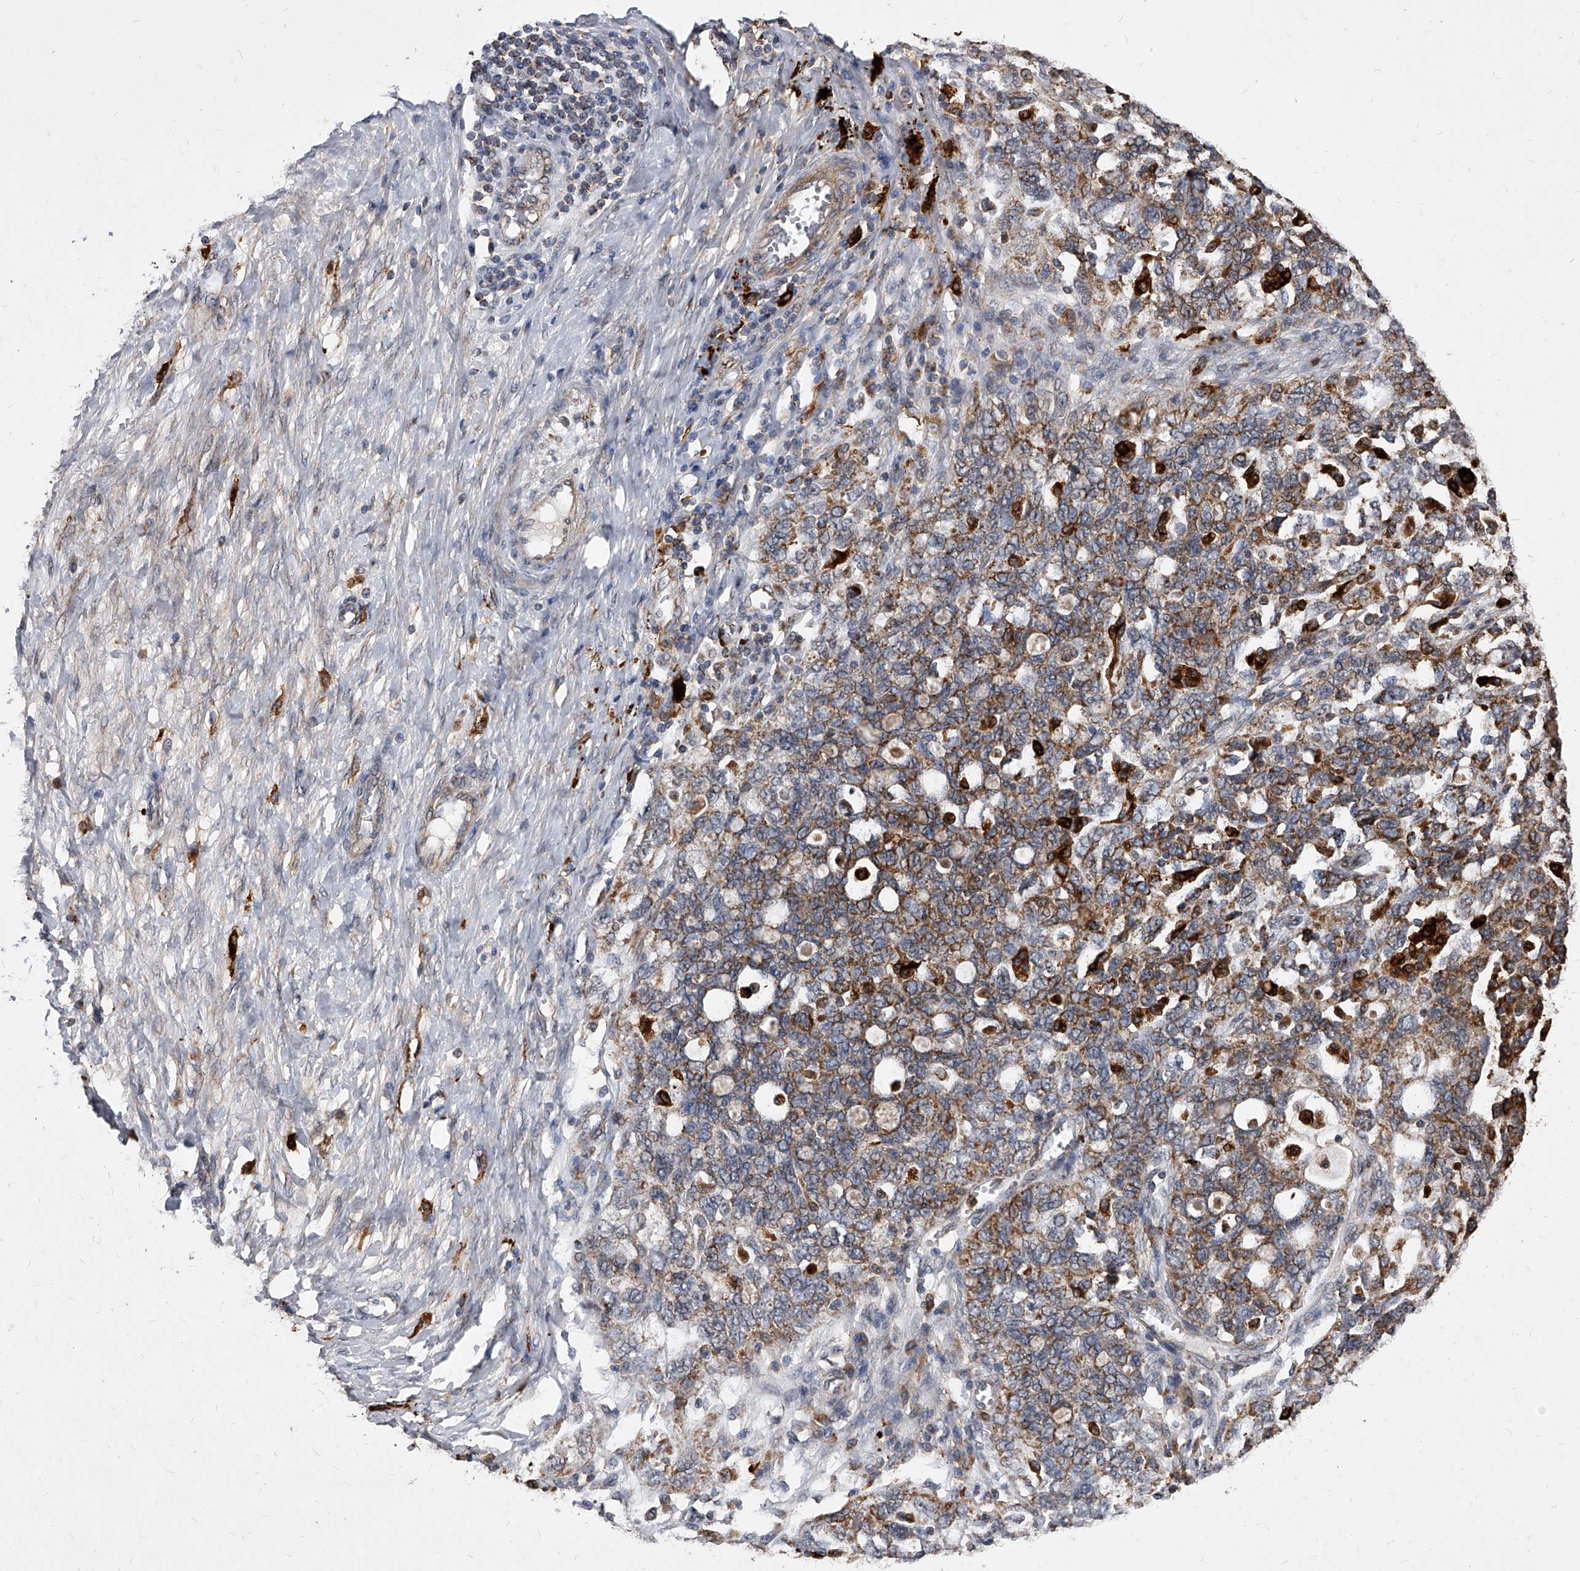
{"staining": {"intensity": "moderate", "quantity": ">75%", "location": "cytoplasmic/membranous"}, "tissue": "ovarian cancer", "cell_type": "Tumor cells", "image_type": "cancer", "snomed": [{"axis": "morphology", "description": "Carcinoma, NOS"}, {"axis": "morphology", "description": "Cystadenocarcinoma, serous, NOS"}, {"axis": "topography", "description": "Ovary"}], "caption": "The photomicrograph displays a brown stain indicating the presence of a protein in the cytoplasmic/membranous of tumor cells in ovarian carcinoma. (Stains: DAB in brown, nuclei in blue, Microscopy: brightfield microscopy at high magnification).", "gene": "SOBP", "patient": {"sex": "female", "age": 69}}